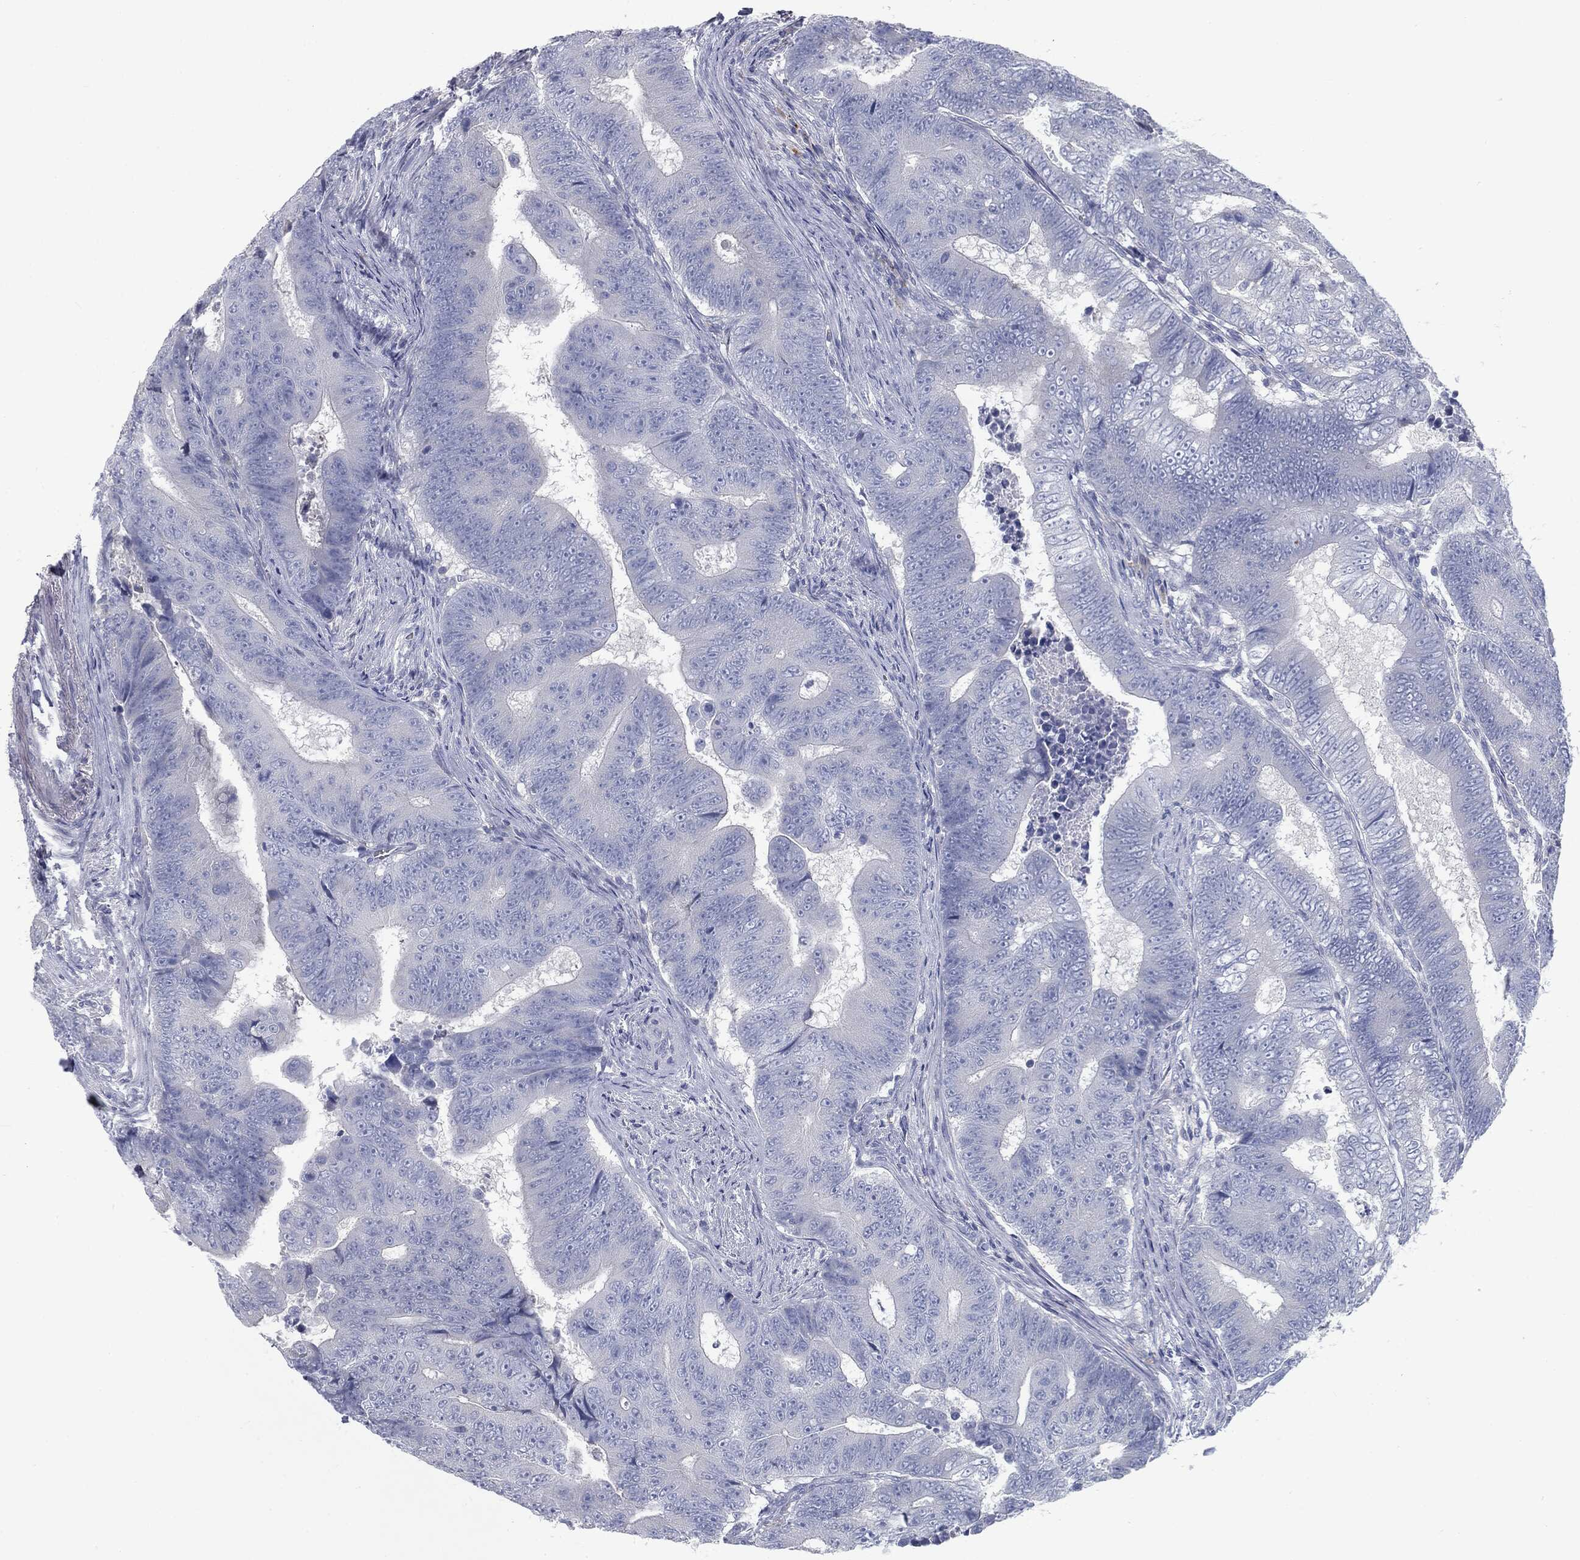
{"staining": {"intensity": "negative", "quantity": "none", "location": "none"}, "tissue": "colorectal cancer", "cell_type": "Tumor cells", "image_type": "cancer", "snomed": [{"axis": "morphology", "description": "Adenocarcinoma, NOS"}, {"axis": "topography", "description": "Colon"}], "caption": "IHC of human colorectal cancer (adenocarcinoma) reveals no positivity in tumor cells.", "gene": "CAV3", "patient": {"sex": "female", "age": 48}}